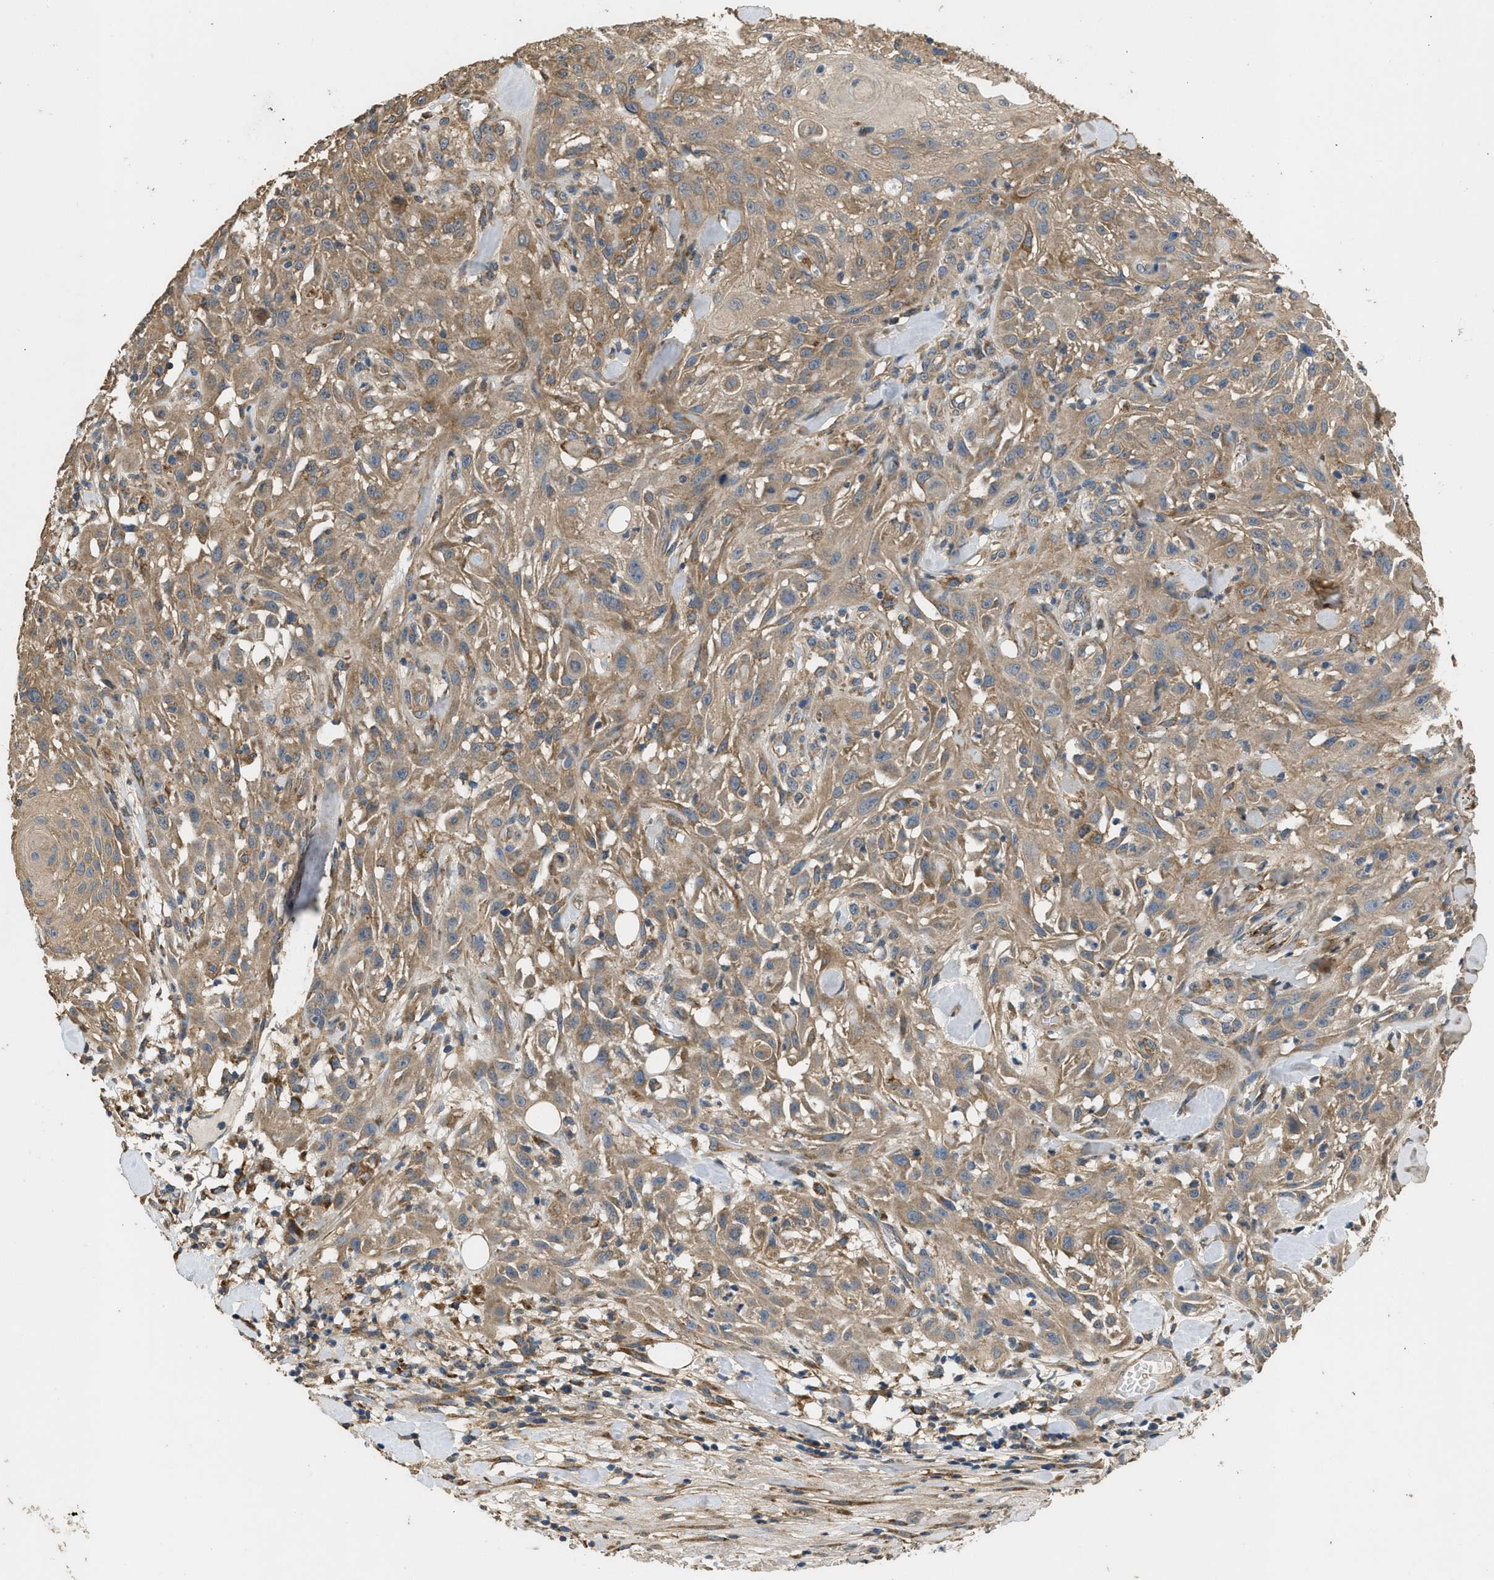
{"staining": {"intensity": "moderate", "quantity": ">75%", "location": "cytoplasmic/membranous"}, "tissue": "skin cancer", "cell_type": "Tumor cells", "image_type": "cancer", "snomed": [{"axis": "morphology", "description": "Squamous cell carcinoma, NOS"}, {"axis": "topography", "description": "Skin"}], "caption": "Immunohistochemical staining of skin cancer demonstrates medium levels of moderate cytoplasmic/membranous protein positivity in approximately >75% of tumor cells. The protein is stained brown, and the nuclei are stained in blue (DAB IHC with brightfield microscopy, high magnification).", "gene": "THBS2", "patient": {"sex": "male", "age": 75}}